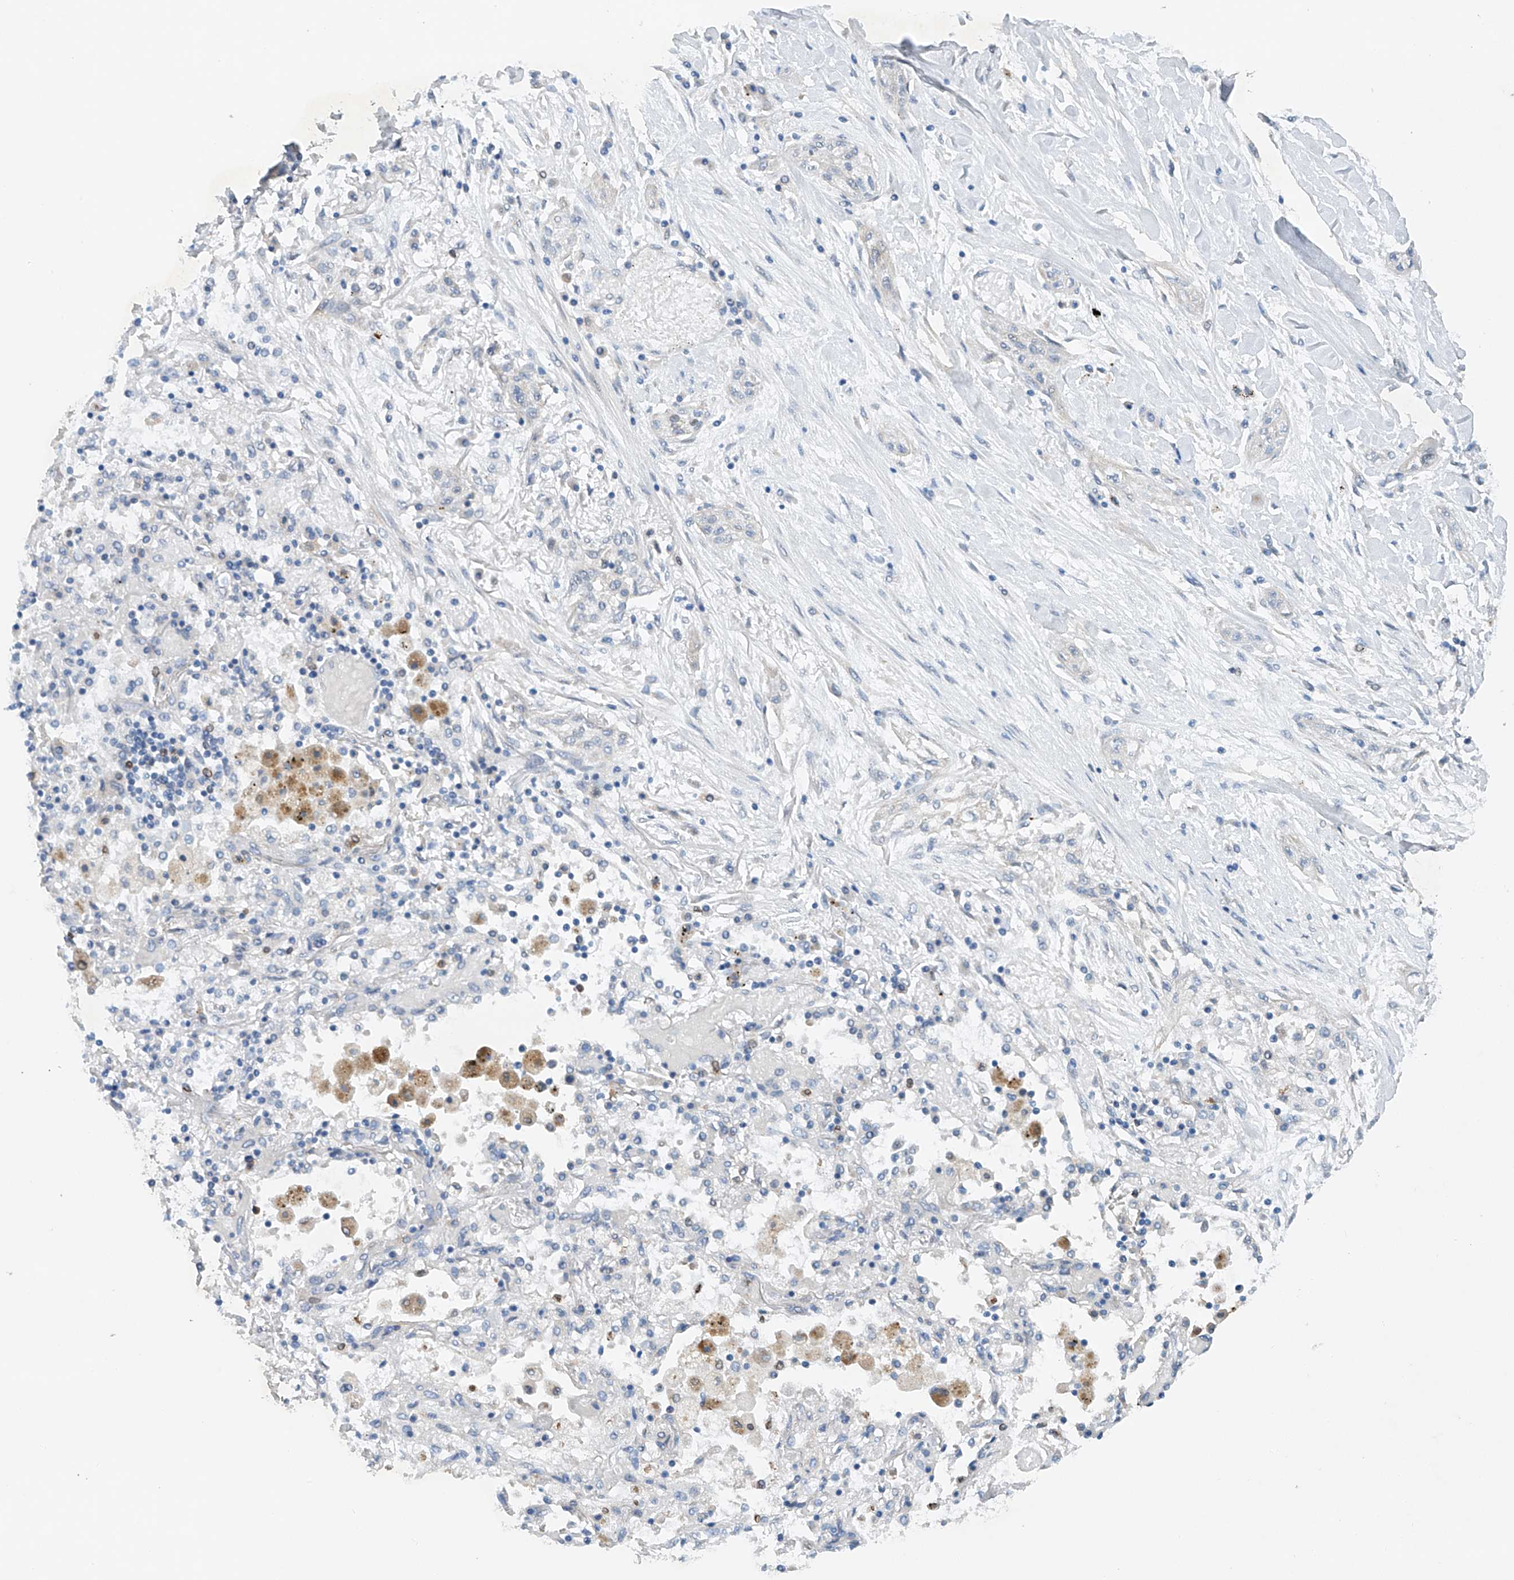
{"staining": {"intensity": "negative", "quantity": "none", "location": "none"}, "tissue": "lung cancer", "cell_type": "Tumor cells", "image_type": "cancer", "snomed": [{"axis": "morphology", "description": "Squamous cell carcinoma, NOS"}, {"axis": "topography", "description": "Lung"}], "caption": "This is an immunohistochemistry (IHC) image of human squamous cell carcinoma (lung). There is no expression in tumor cells.", "gene": "CEP85L", "patient": {"sex": "female", "age": 47}}